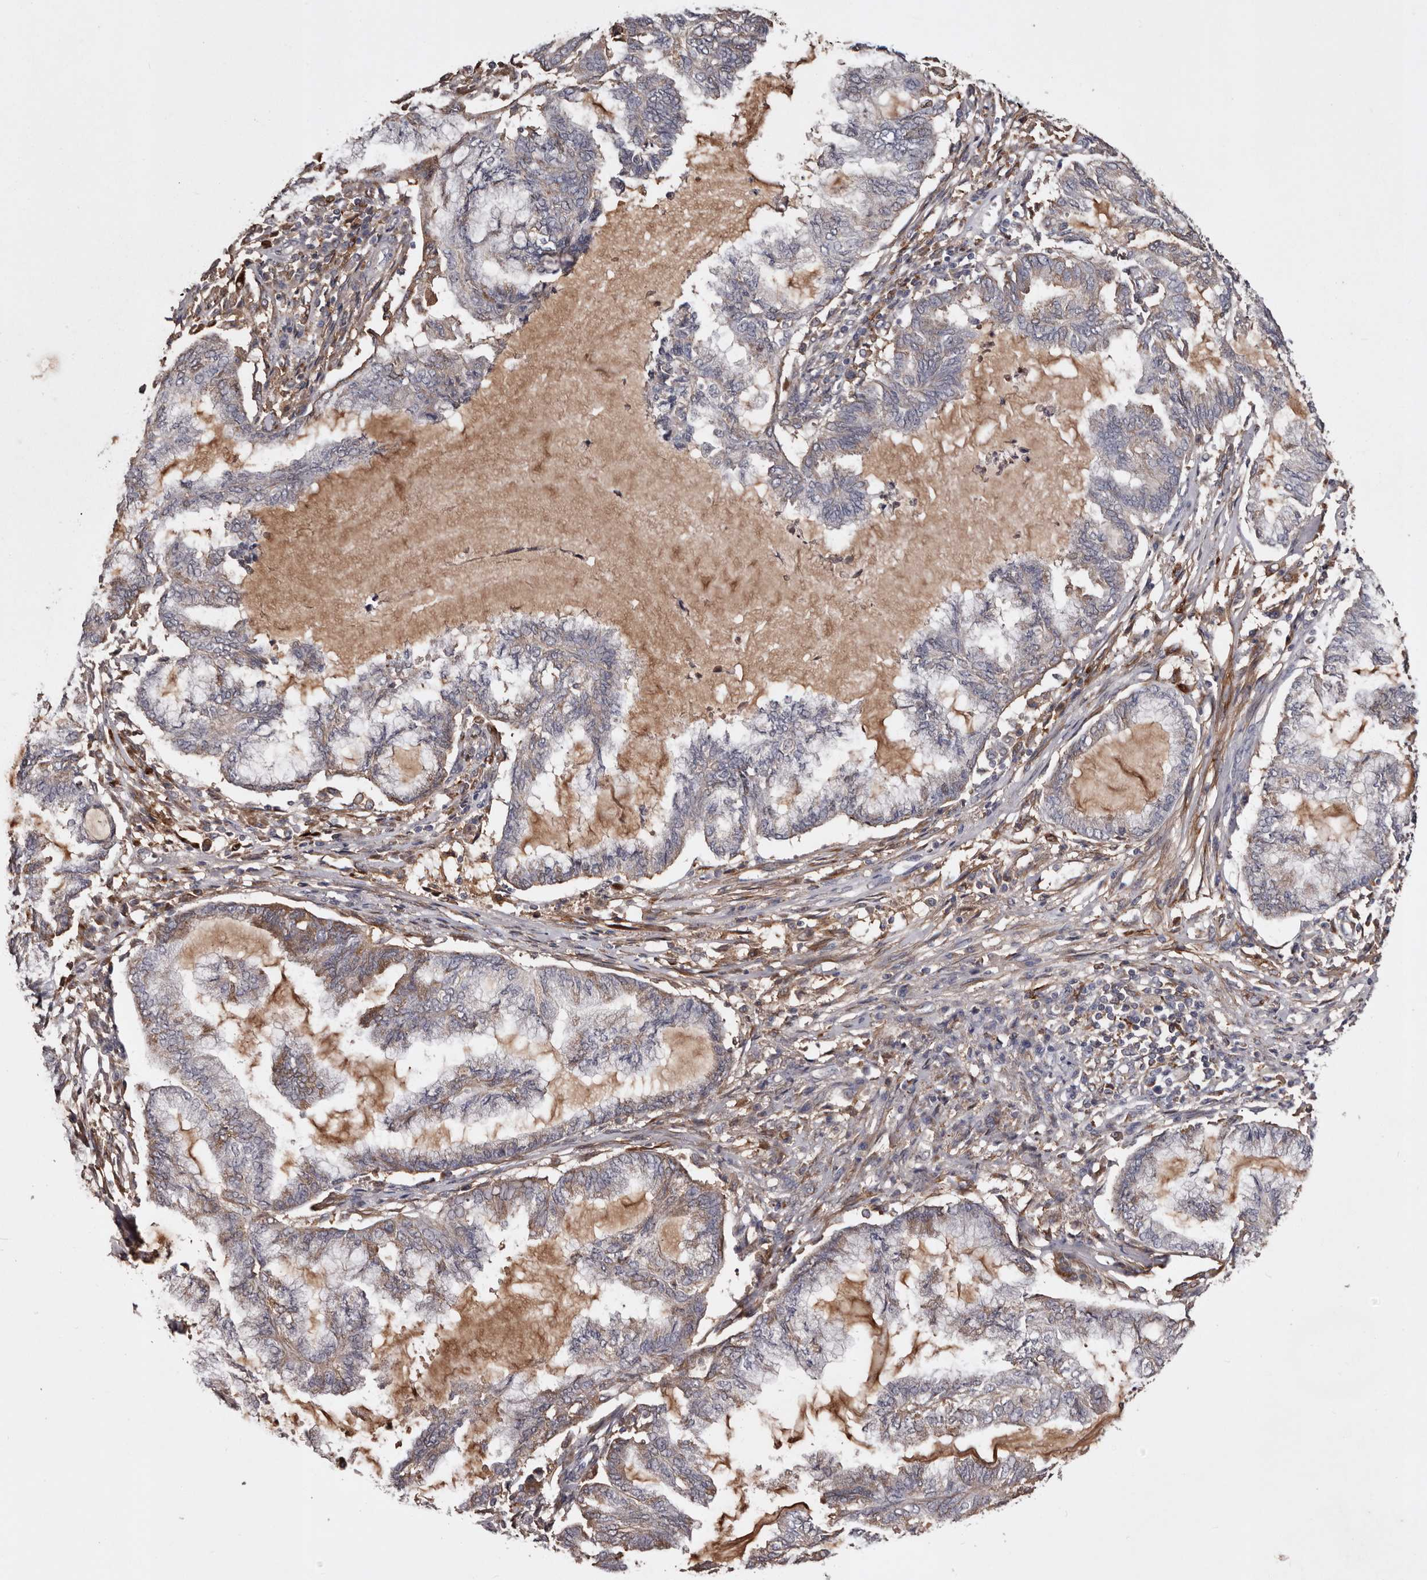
{"staining": {"intensity": "weak", "quantity": "25%-75%", "location": "cytoplasmic/membranous"}, "tissue": "endometrial cancer", "cell_type": "Tumor cells", "image_type": "cancer", "snomed": [{"axis": "morphology", "description": "Adenocarcinoma, NOS"}, {"axis": "topography", "description": "Endometrium"}], "caption": "Endometrial adenocarcinoma stained with immunohistochemistry reveals weak cytoplasmic/membranous positivity in about 25%-75% of tumor cells. The protein is shown in brown color, while the nuclei are stained blue.", "gene": "CYP1B1", "patient": {"sex": "female", "age": 86}}